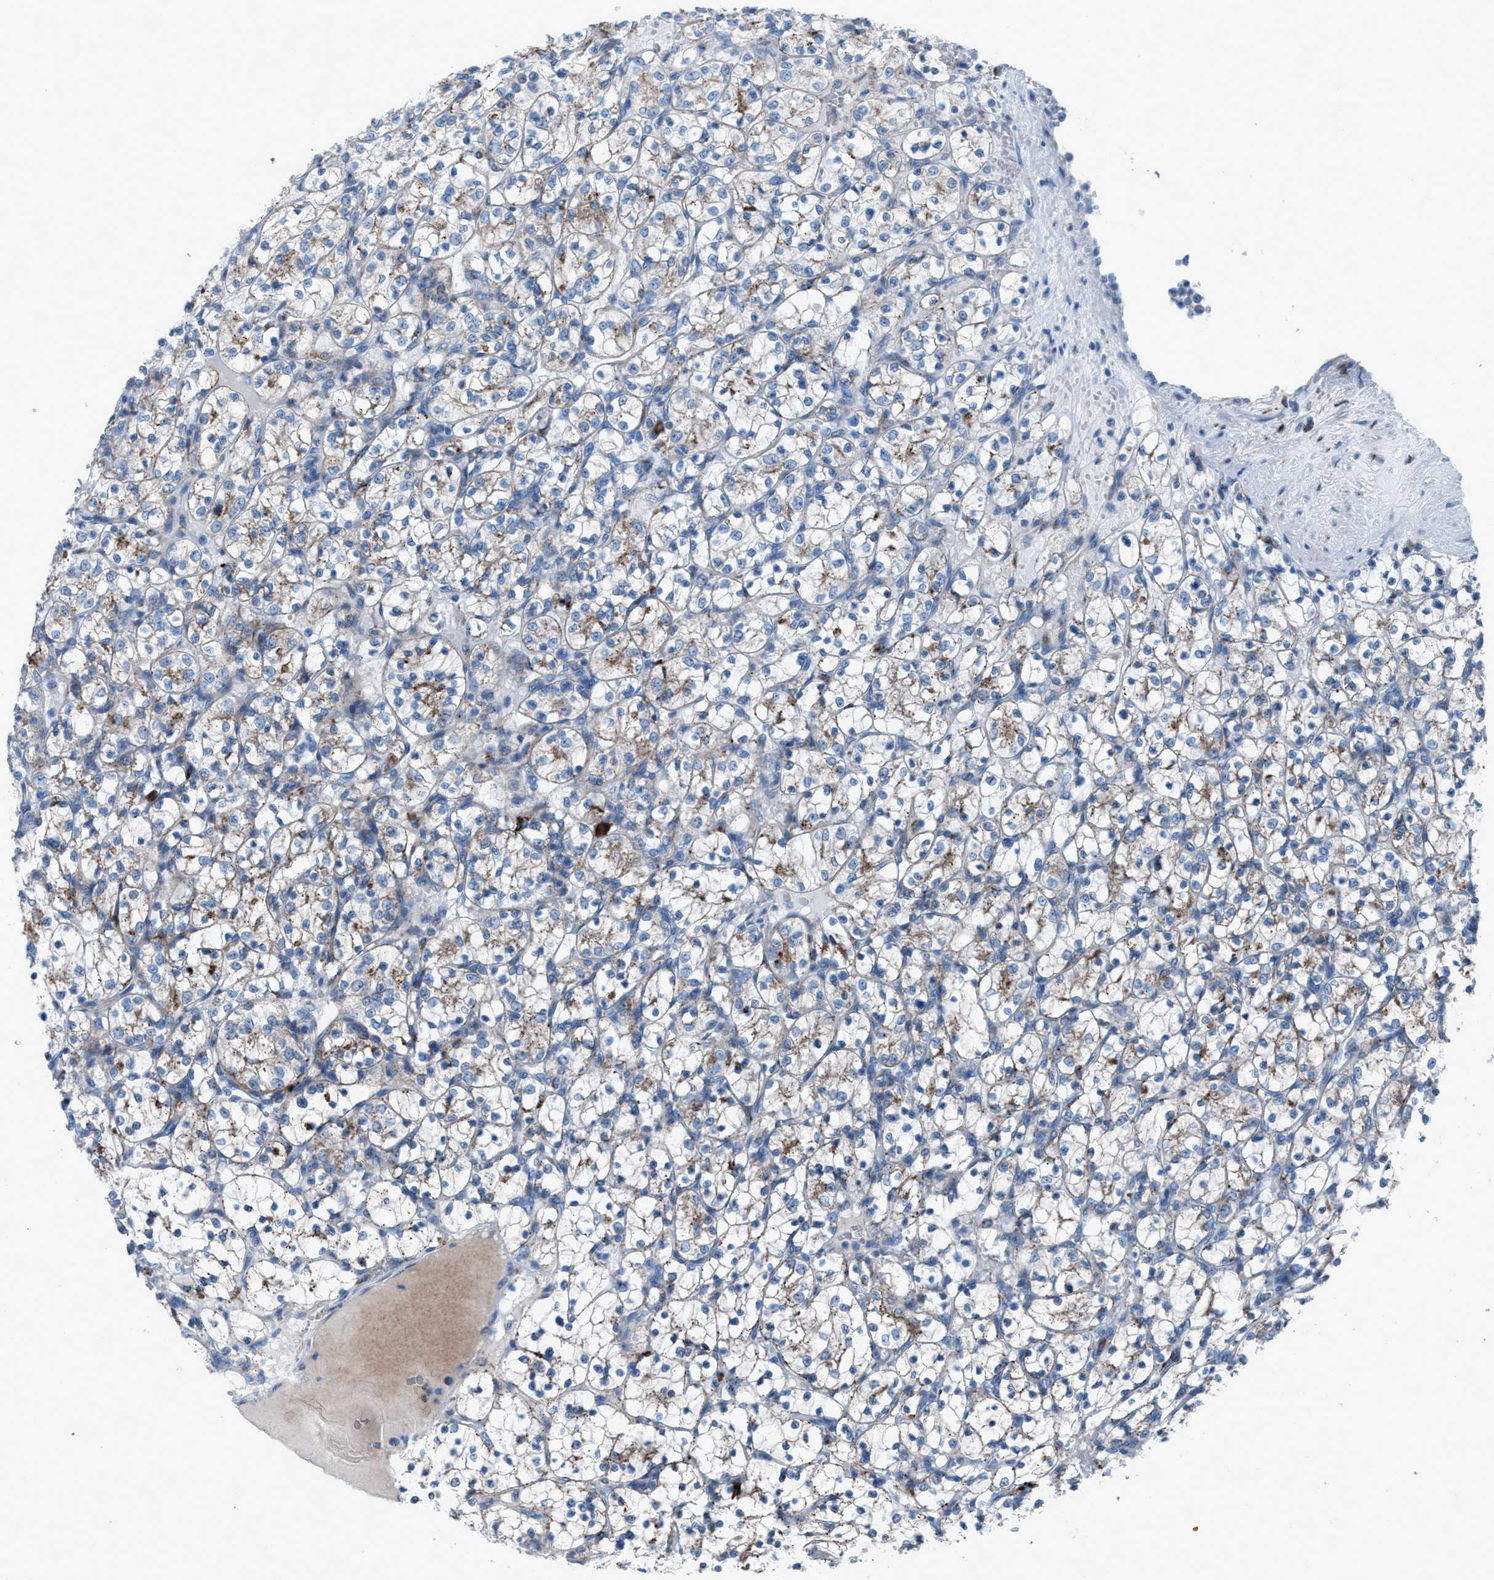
{"staining": {"intensity": "weak", "quantity": "25%-75%", "location": "cytoplasmic/membranous"}, "tissue": "renal cancer", "cell_type": "Tumor cells", "image_type": "cancer", "snomed": [{"axis": "morphology", "description": "Adenocarcinoma, NOS"}, {"axis": "topography", "description": "Kidney"}], "caption": "An immunohistochemistry photomicrograph of neoplastic tissue is shown. Protein staining in brown shows weak cytoplasmic/membranous positivity in renal cancer (adenocarcinoma) within tumor cells.", "gene": "CD1B", "patient": {"sex": "female", "age": 69}}